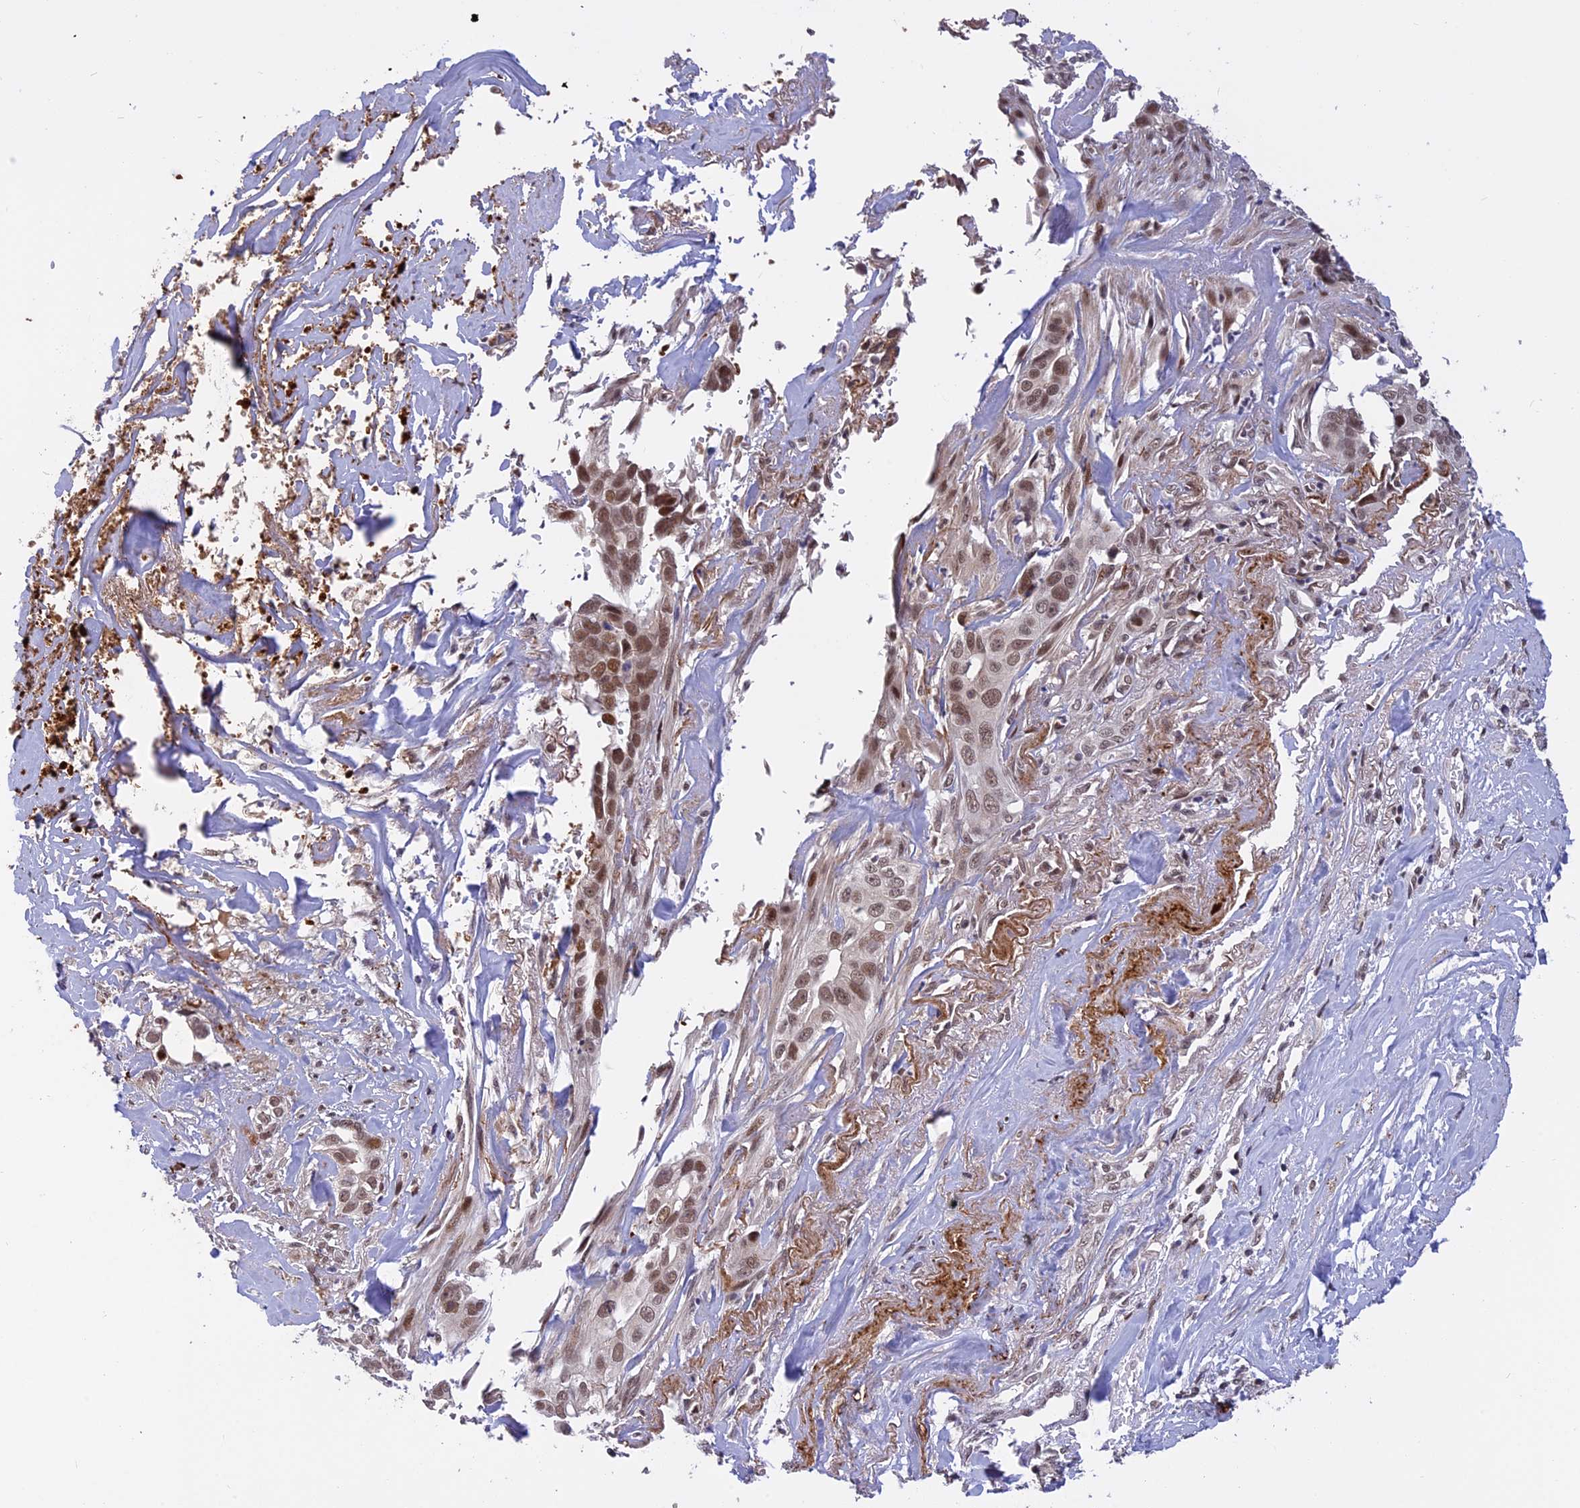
{"staining": {"intensity": "moderate", "quantity": ">75%", "location": "nuclear"}, "tissue": "liver cancer", "cell_type": "Tumor cells", "image_type": "cancer", "snomed": [{"axis": "morphology", "description": "Cholangiocarcinoma"}, {"axis": "topography", "description": "Liver"}], "caption": "An image of human liver cancer (cholangiocarcinoma) stained for a protein displays moderate nuclear brown staining in tumor cells.", "gene": "POLR2C", "patient": {"sex": "female", "age": 79}}